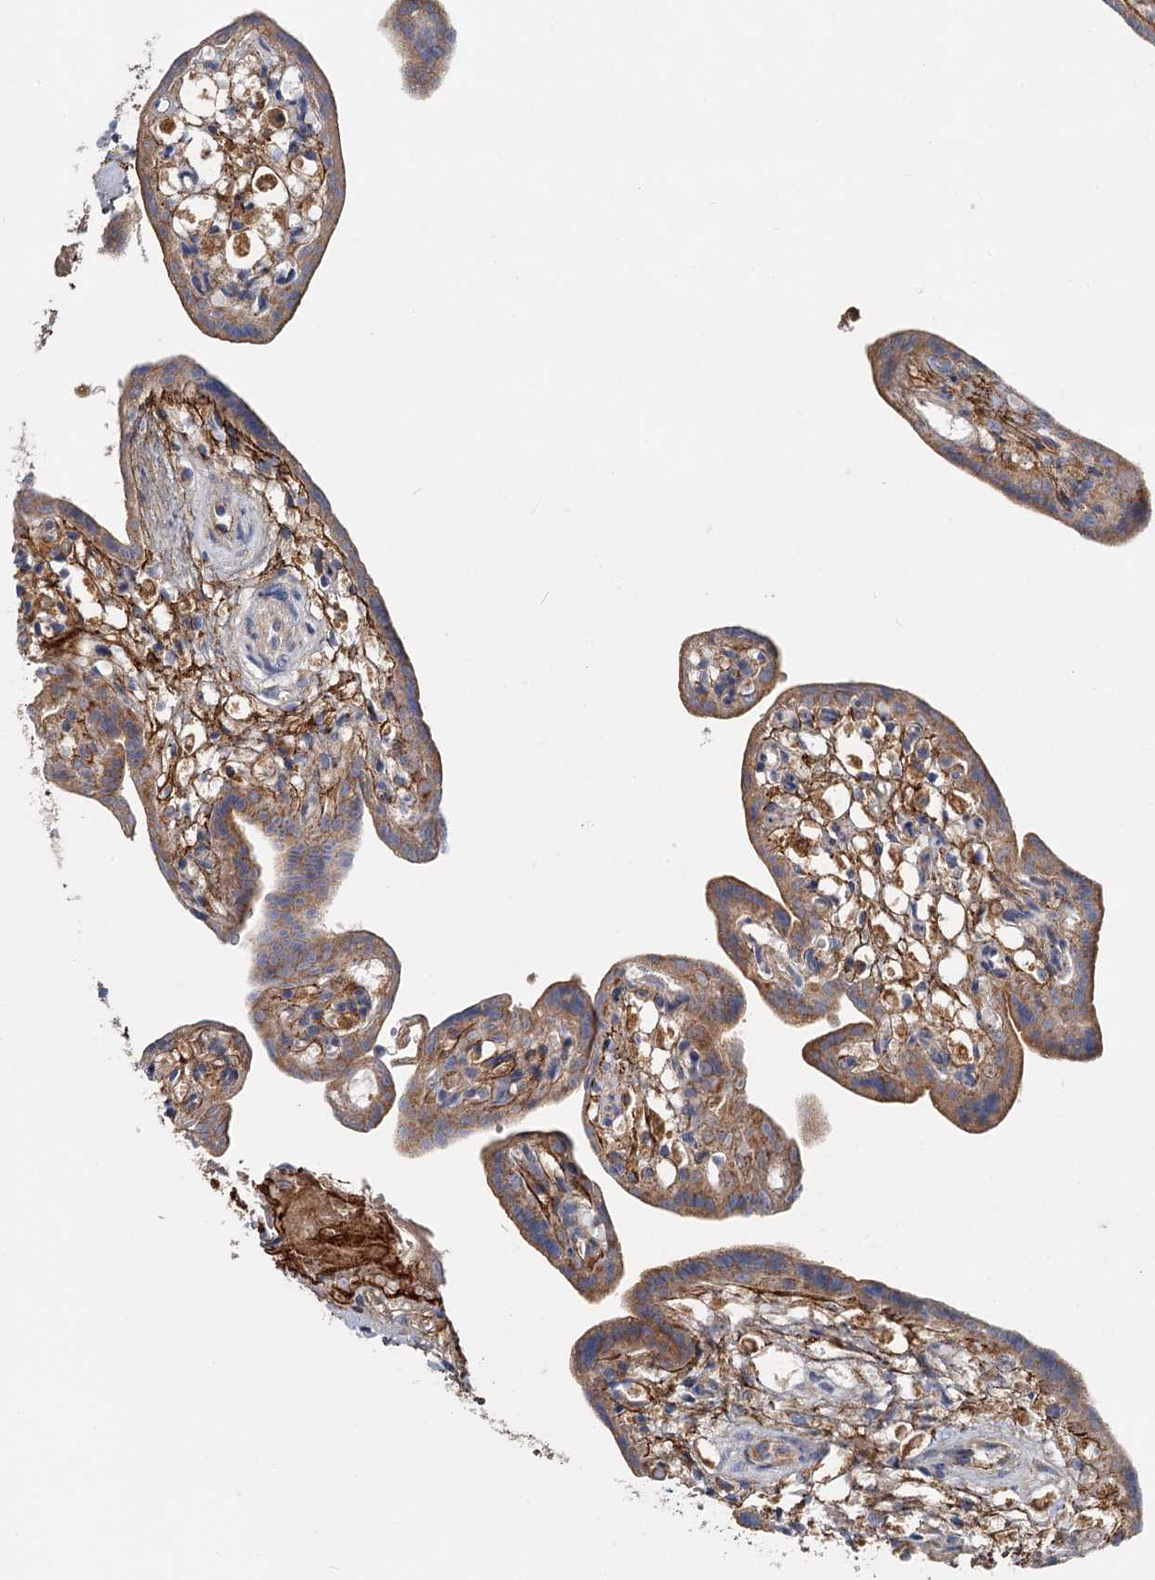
{"staining": {"intensity": "moderate", "quantity": ">75%", "location": "cytoplasmic/membranous"}, "tissue": "placenta", "cell_type": "Trophoblastic cells", "image_type": "normal", "snomed": [{"axis": "morphology", "description": "Normal tissue, NOS"}, {"axis": "topography", "description": "Placenta"}], "caption": "A medium amount of moderate cytoplasmic/membranous staining is seen in about >75% of trophoblastic cells in benign placenta. The protein of interest is stained brown, and the nuclei are stained in blue (DAB IHC with brightfield microscopy, high magnification).", "gene": "ADCY2", "patient": {"sex": "female", "age": 37}}